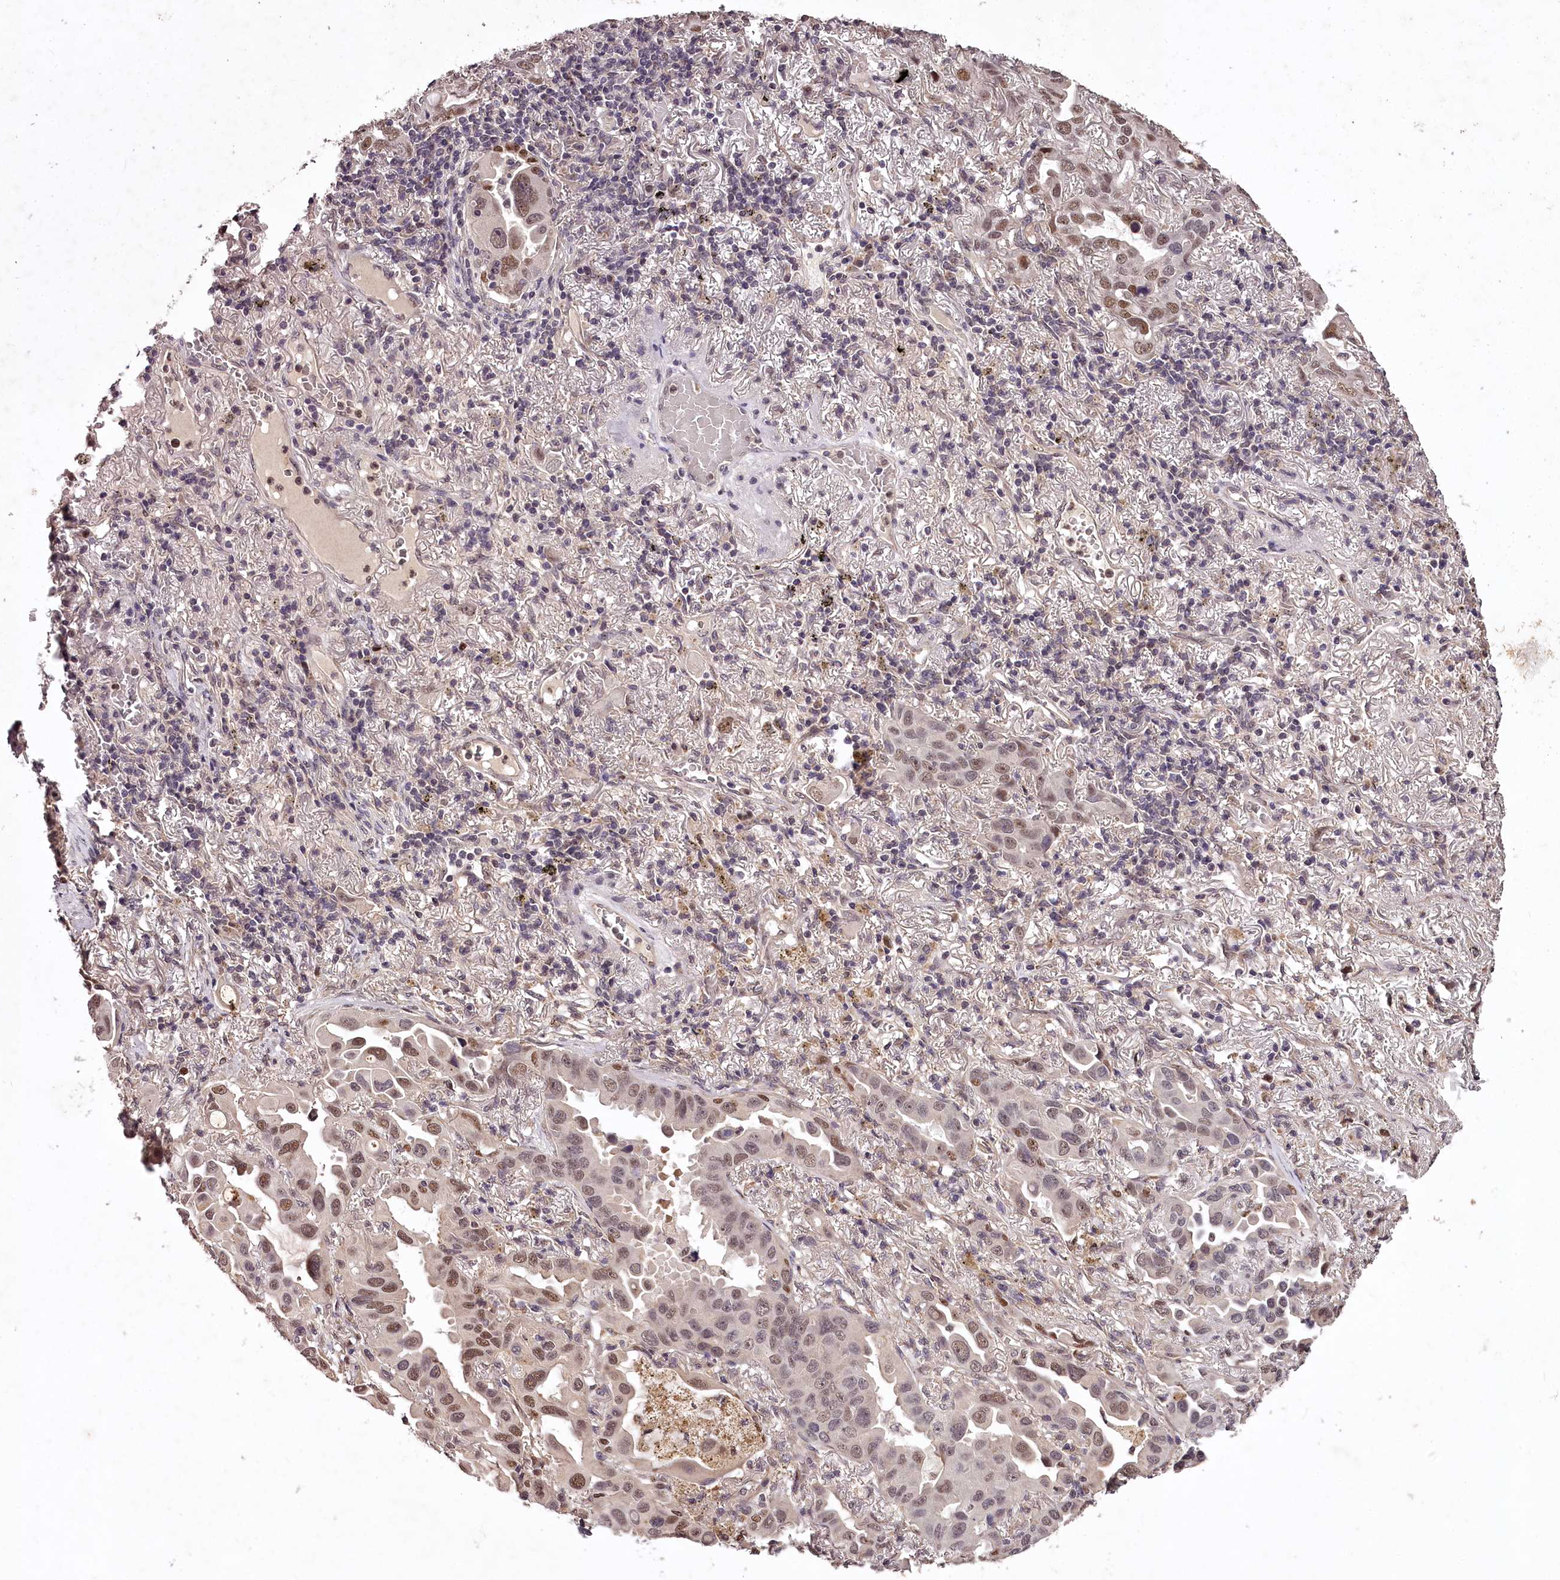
{"staining": {"intensity": "moderate", "quantity": "25%-75%", "location": "nuclear"}, "tissue": "lung cancer", "cell_type": "Tumor cells", "image_type": "cancer", "snomed": [{"axis": "morphology", "description": "Adenocarcinoma, NOS"}, {"axis": "topography", "description": "Lung"}], "caption": "Immunohistochemistry (IHC) photomicrograph of neoplastic tissue: lung cancer stained using IHC displays medium levels of moderate protein expression localized specifically in the nuclear of tumor cells, appearing as a nuclear brown color.", "gene": "MAML3", "patient": {"sex": "male", "age": 64}}